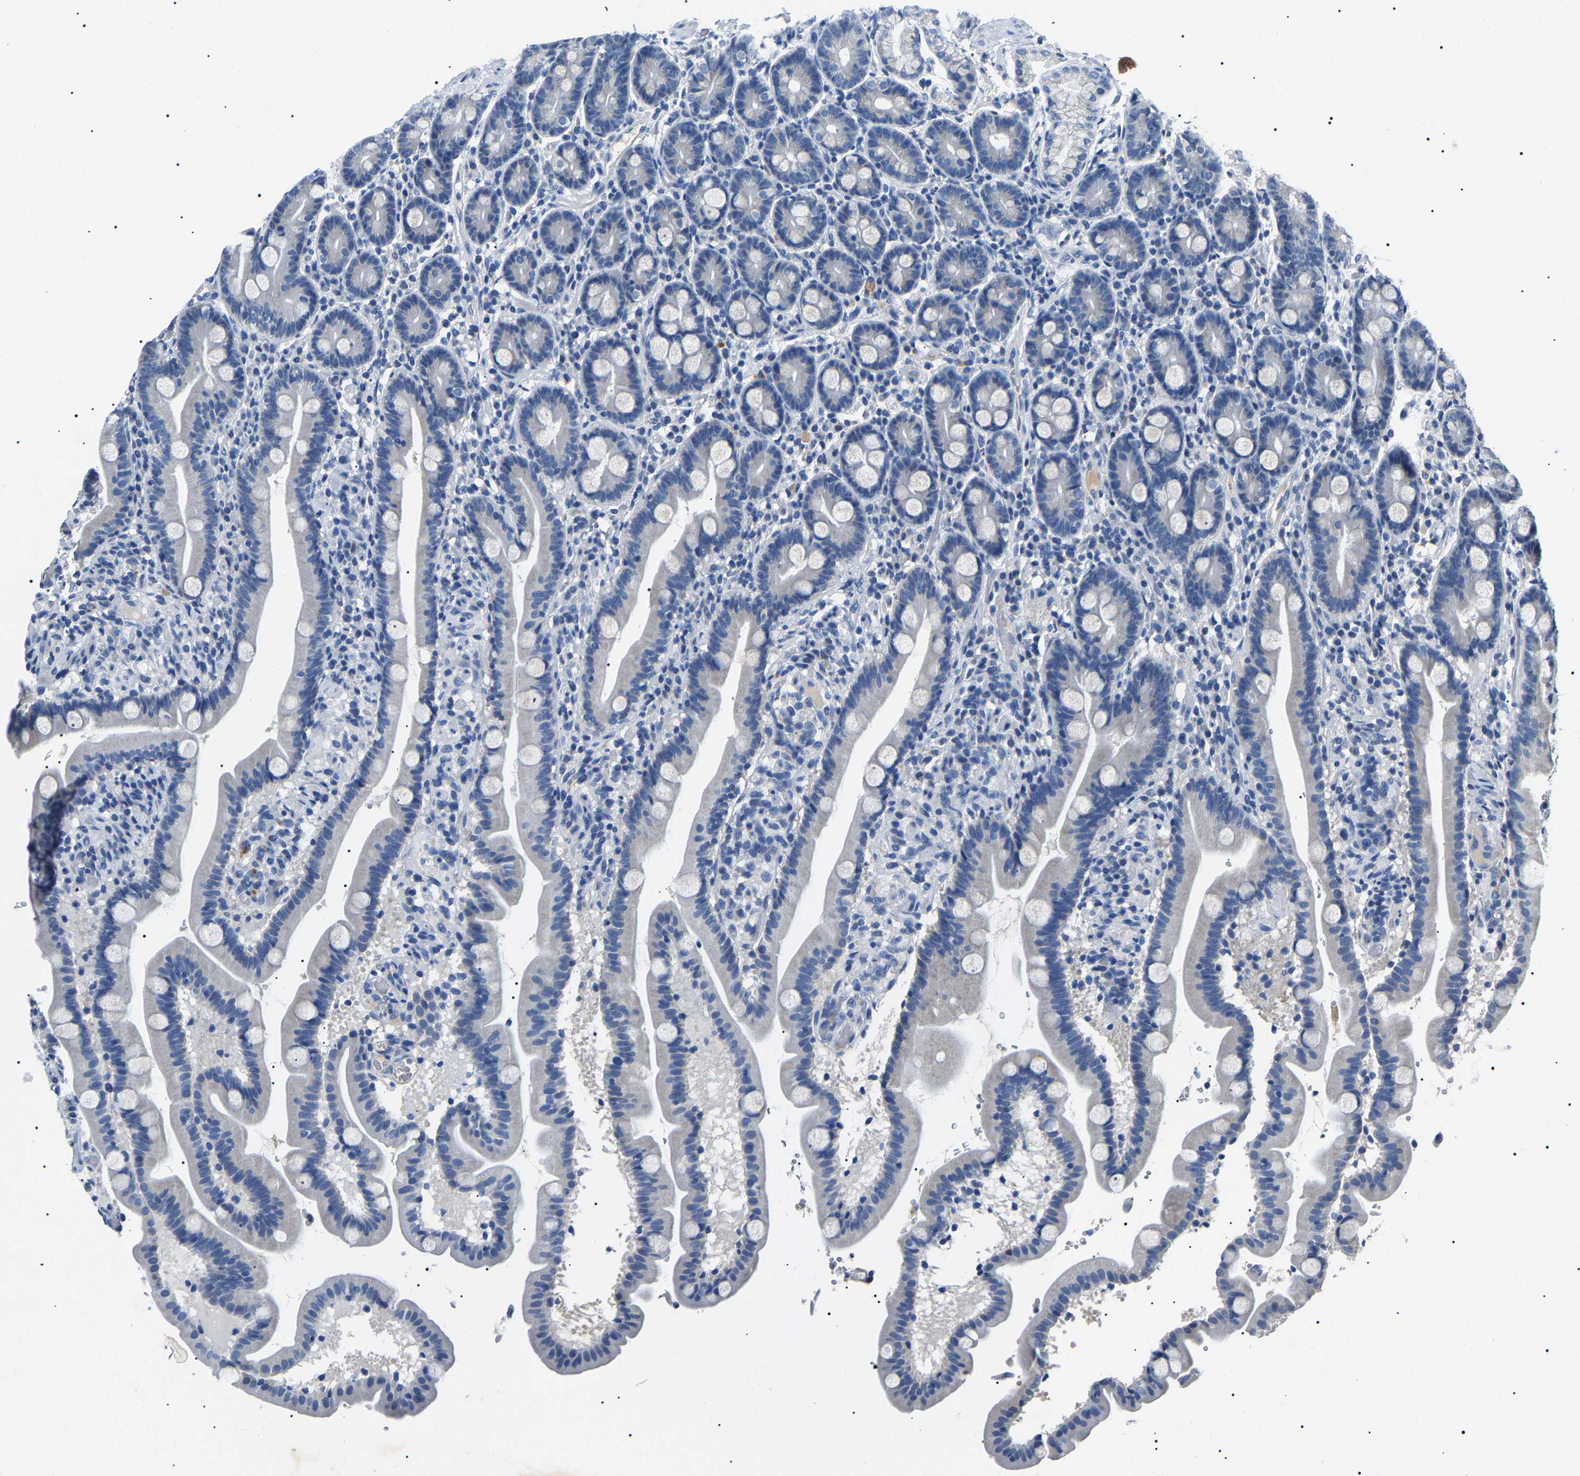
{"staining": {"intensity": "negative", "quantity": "none", "location": "none"}, "tissue": "duodenum", "cell_type": "Glandular cells", "image_type": "normal", "snomed": [{"axis": "morphology", "description": "Normal tissue, NOS"}, {"axis": "topography", "description": "Duodenum"}], "caption": "The immunohistochemistry photomicrograph has no significant positivity in glandular cells of duodenum.", "gene": "KLK15", "patient": {"sex": "male", "age": 54}}